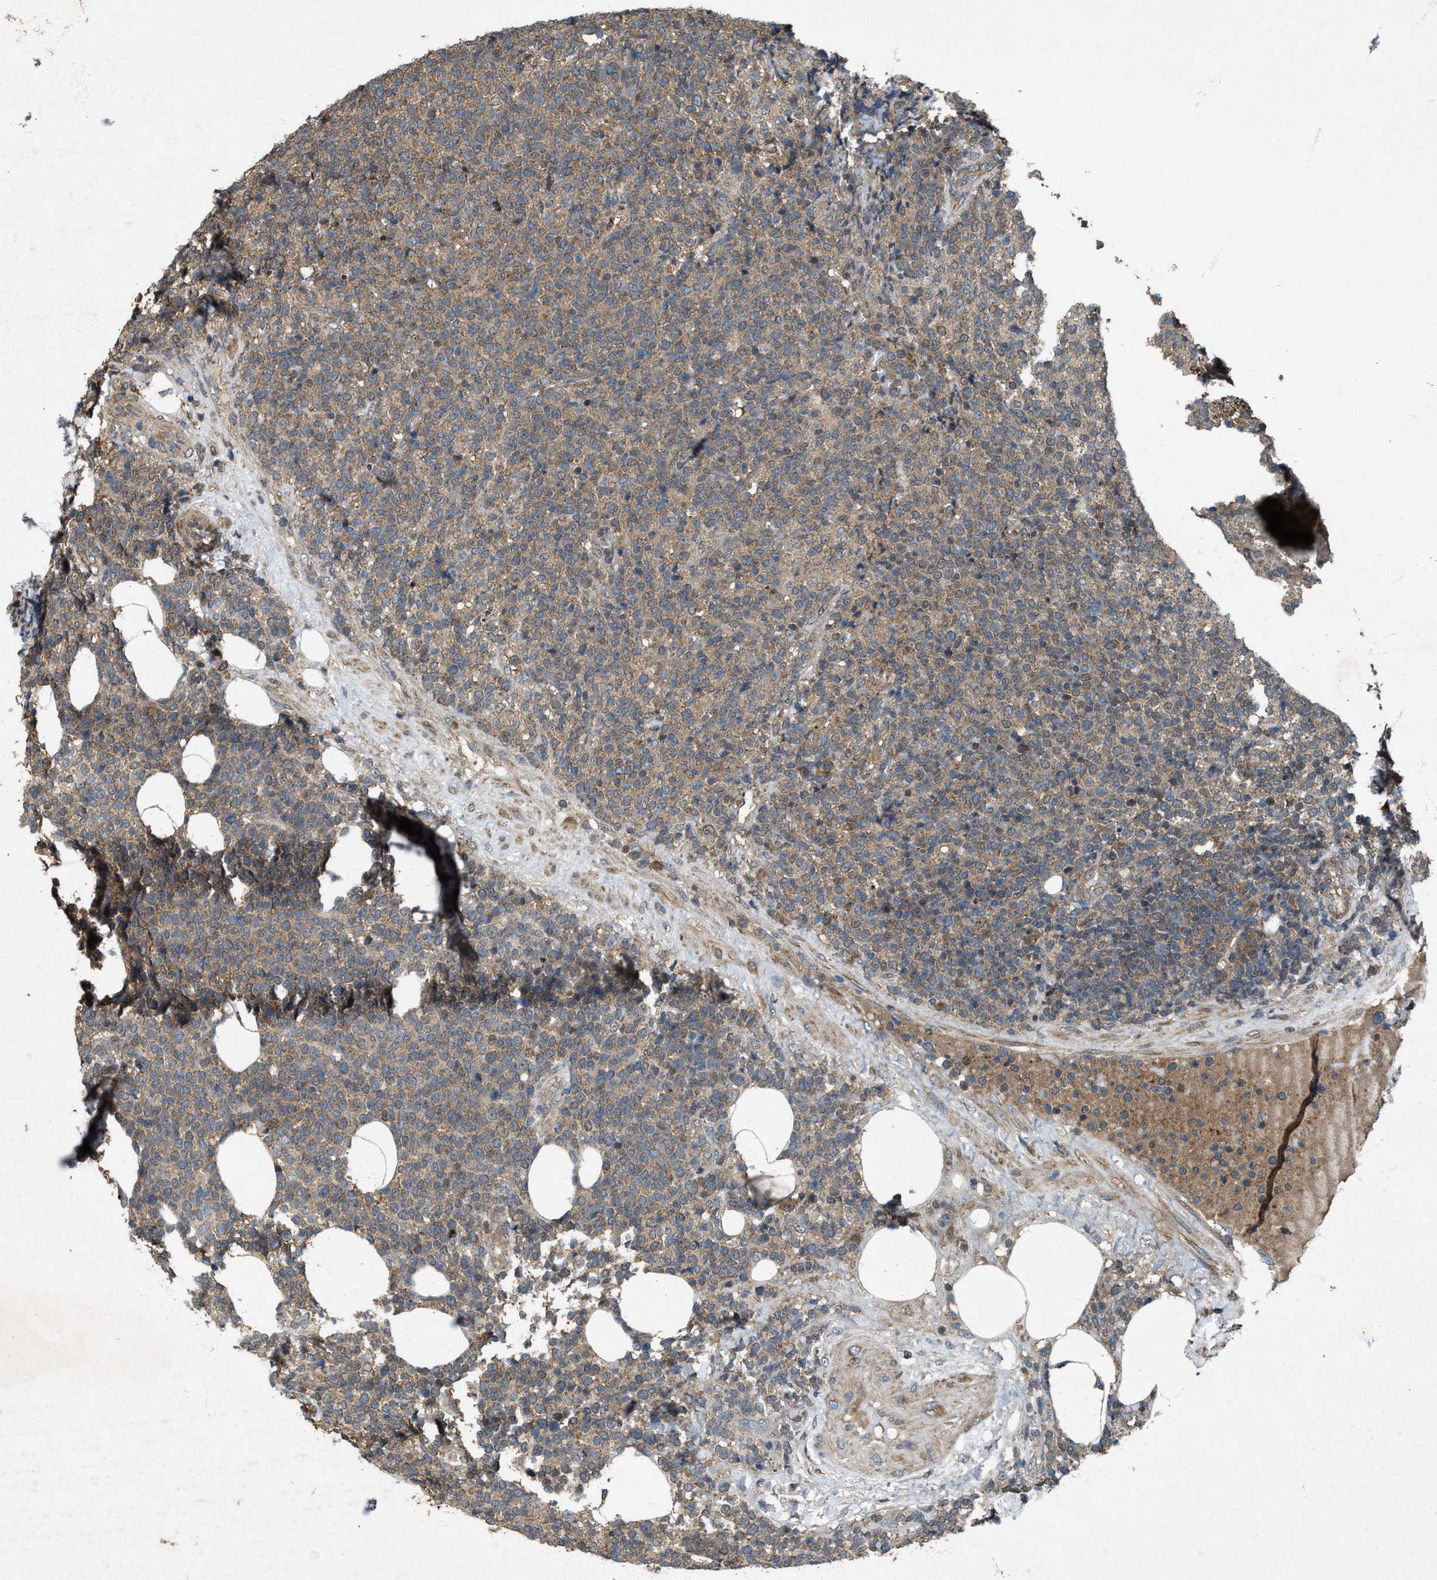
{"staining": {"intensity": "moderate", "quantity": ">75%", "location": "cytoplasmic/membranous"}, "tissue": "lymphoma", "cell_type": "Tumor cells", "image_type": "cancer", "snomed": [{"axis": "morphology", "description": "Malignant lymphoma, non-Hodgkin's type, High grade"}, {"axis": "topography", "description": "Lymph node"}], "caption": "High-power microscopy captured an IHC micrograph of high-grade malignant lymphoma, non-Hodgkin's type, revealing moderate cytoplasmic/membranous staining in about >75% of tumor cells. Using DAB (brown) and hematoxylin (blue) stains, captured at high magnification using brightfield microscopy.", "gene": "PDP2", "patient": {"sex": "male", "age": 61}}